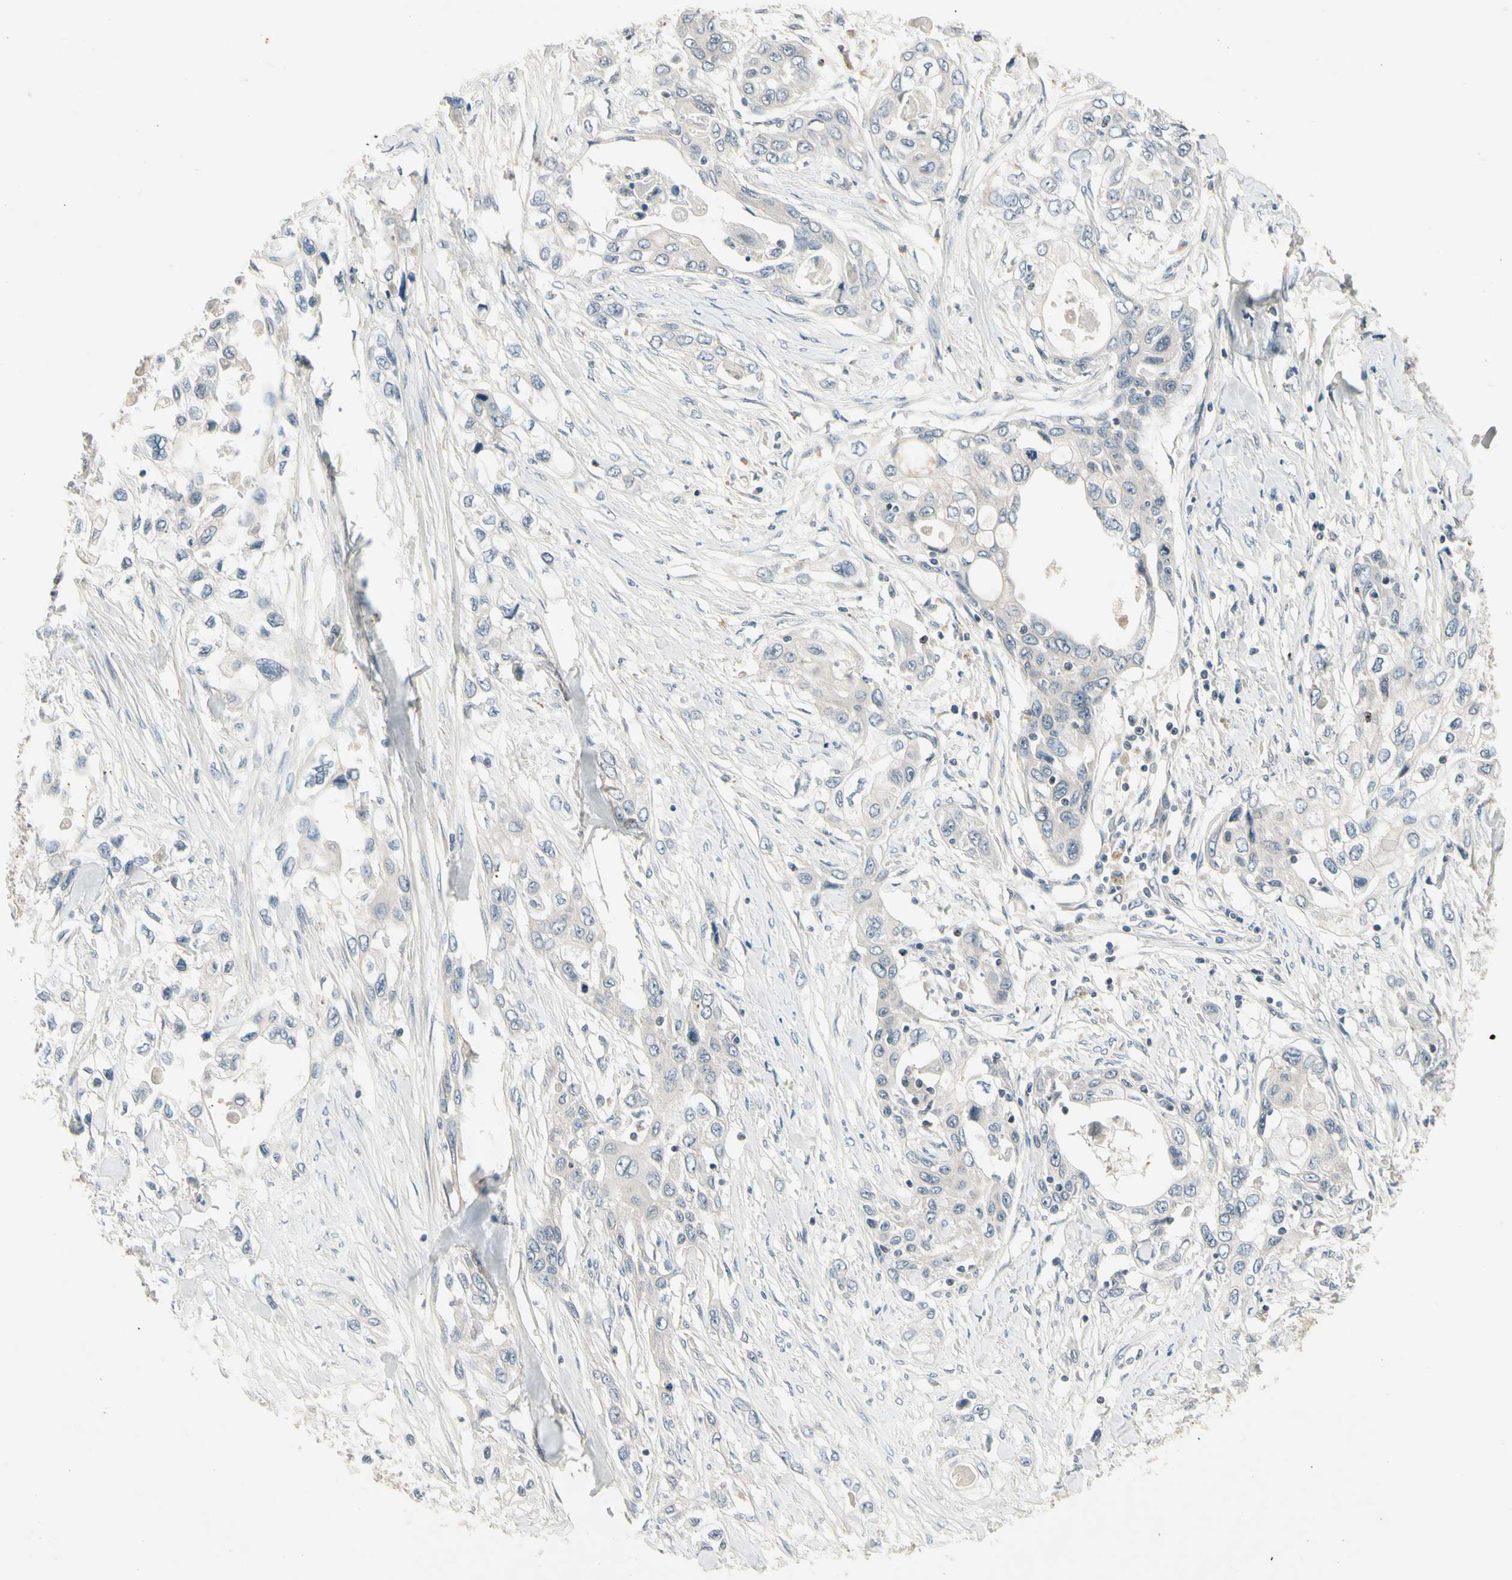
{"staining": {"intensity": "negative", "quantity": "none", "location": "none"}, "tissue": "pancreatic cancer", "cell_type": "Tumor cells", "image_type": "cancer", "snomed": [{"axis": "morphology", "description": "Adenocarcinoma, NOS"}, {"axis": "topography", "description": "Pancreas"}], "caption": "This photomicrograph is of pancreatic cancer (adenocarcinoma) stained with IHC to label a protein in brown with the nuclei are counter-stained blue. There is no staining in tumor cells.", "gene": "CCL4", "patient": {"sex": "female", "age": 70}}